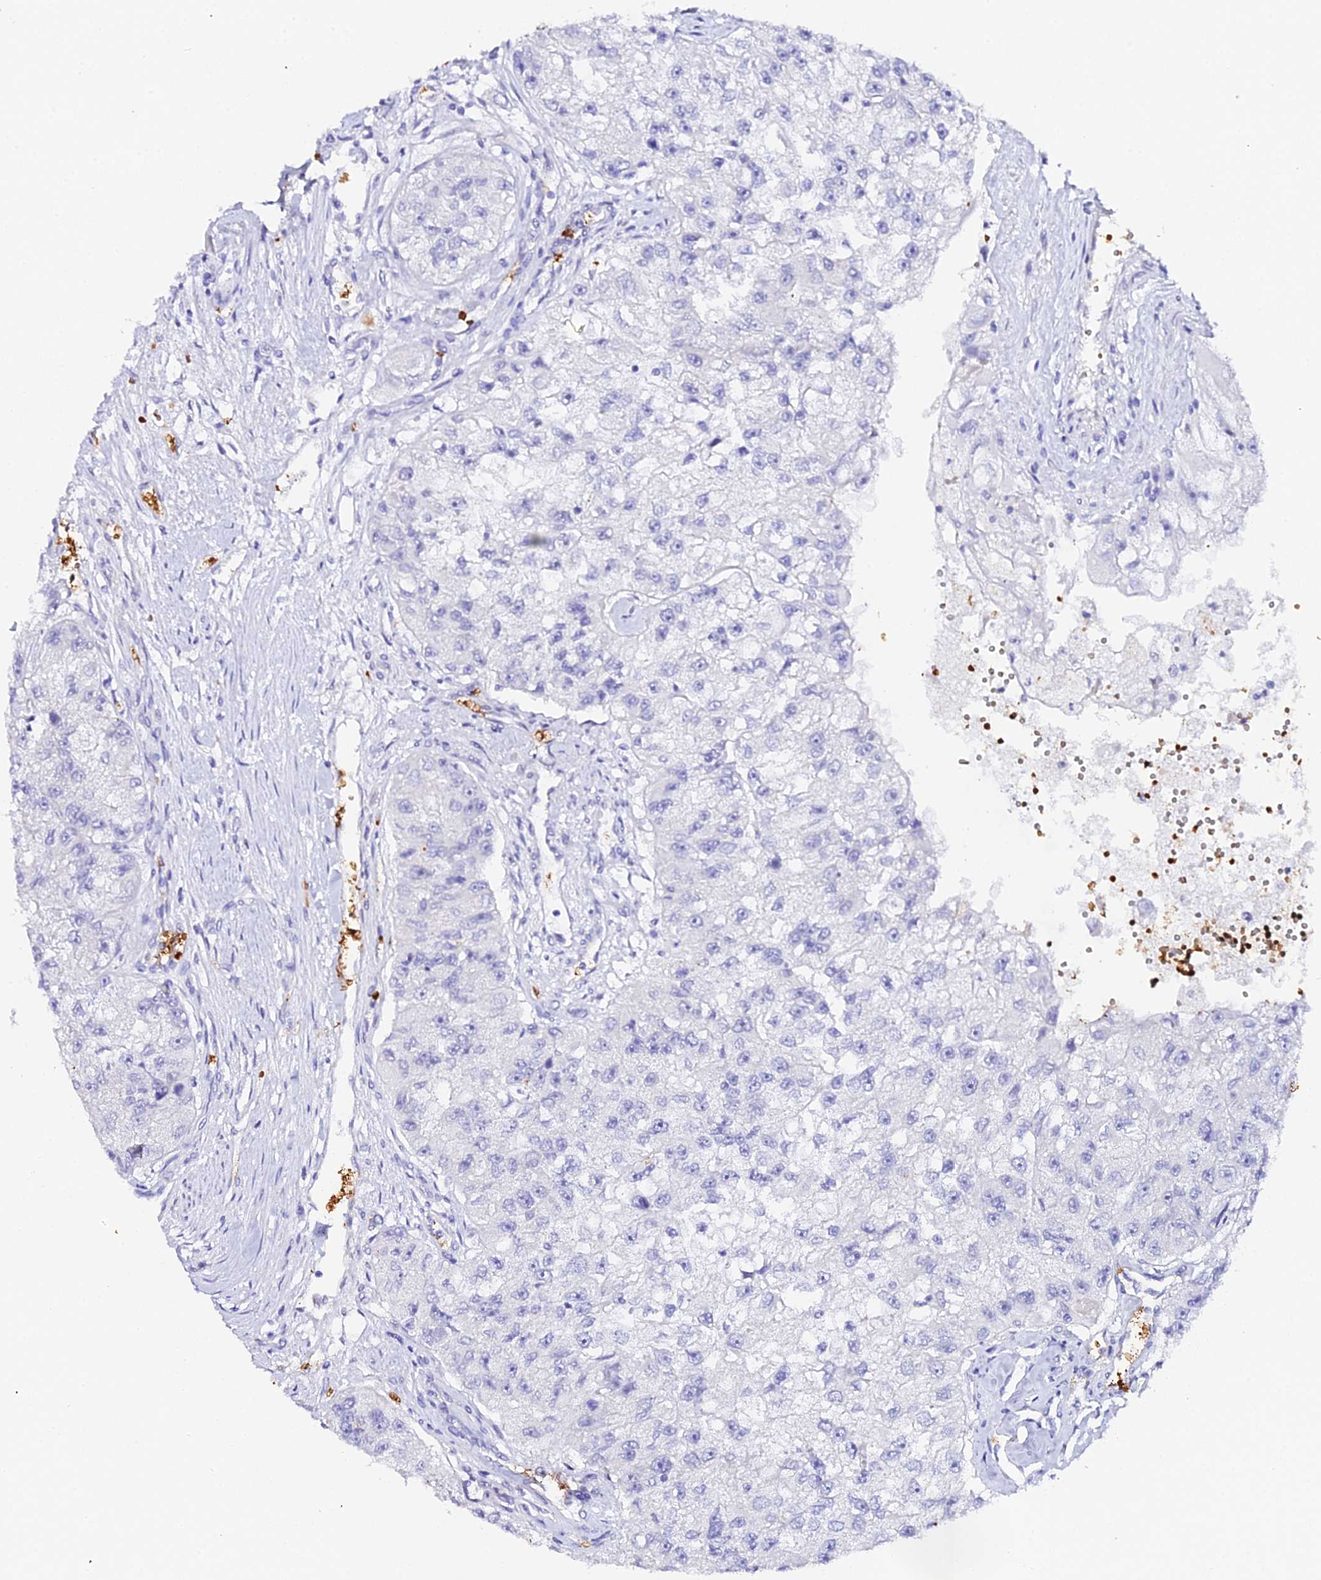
{"staining": {"intensity": "negative", "quantity": "none", "location": "none"}, "tissue": "renal cancer", "cell_type": "Tumor cells", "image_type": "cancer", "snomed": [{"axis": "morphology", "description": "Adenocarcinoma, NOS"}, {"axis": "topography", "description": "Kidney"}], "caption": "Tumor cells are negative for brown protein staining in adenocarcinoma (renal). The staining was performed using DAB to visualize the protein expression in brown, while the nuclei were stained in blue with hematoxylin (Magnification: 20x).", "gene": "CFAP45", "patient": {"sex": "male", "age": 63}}